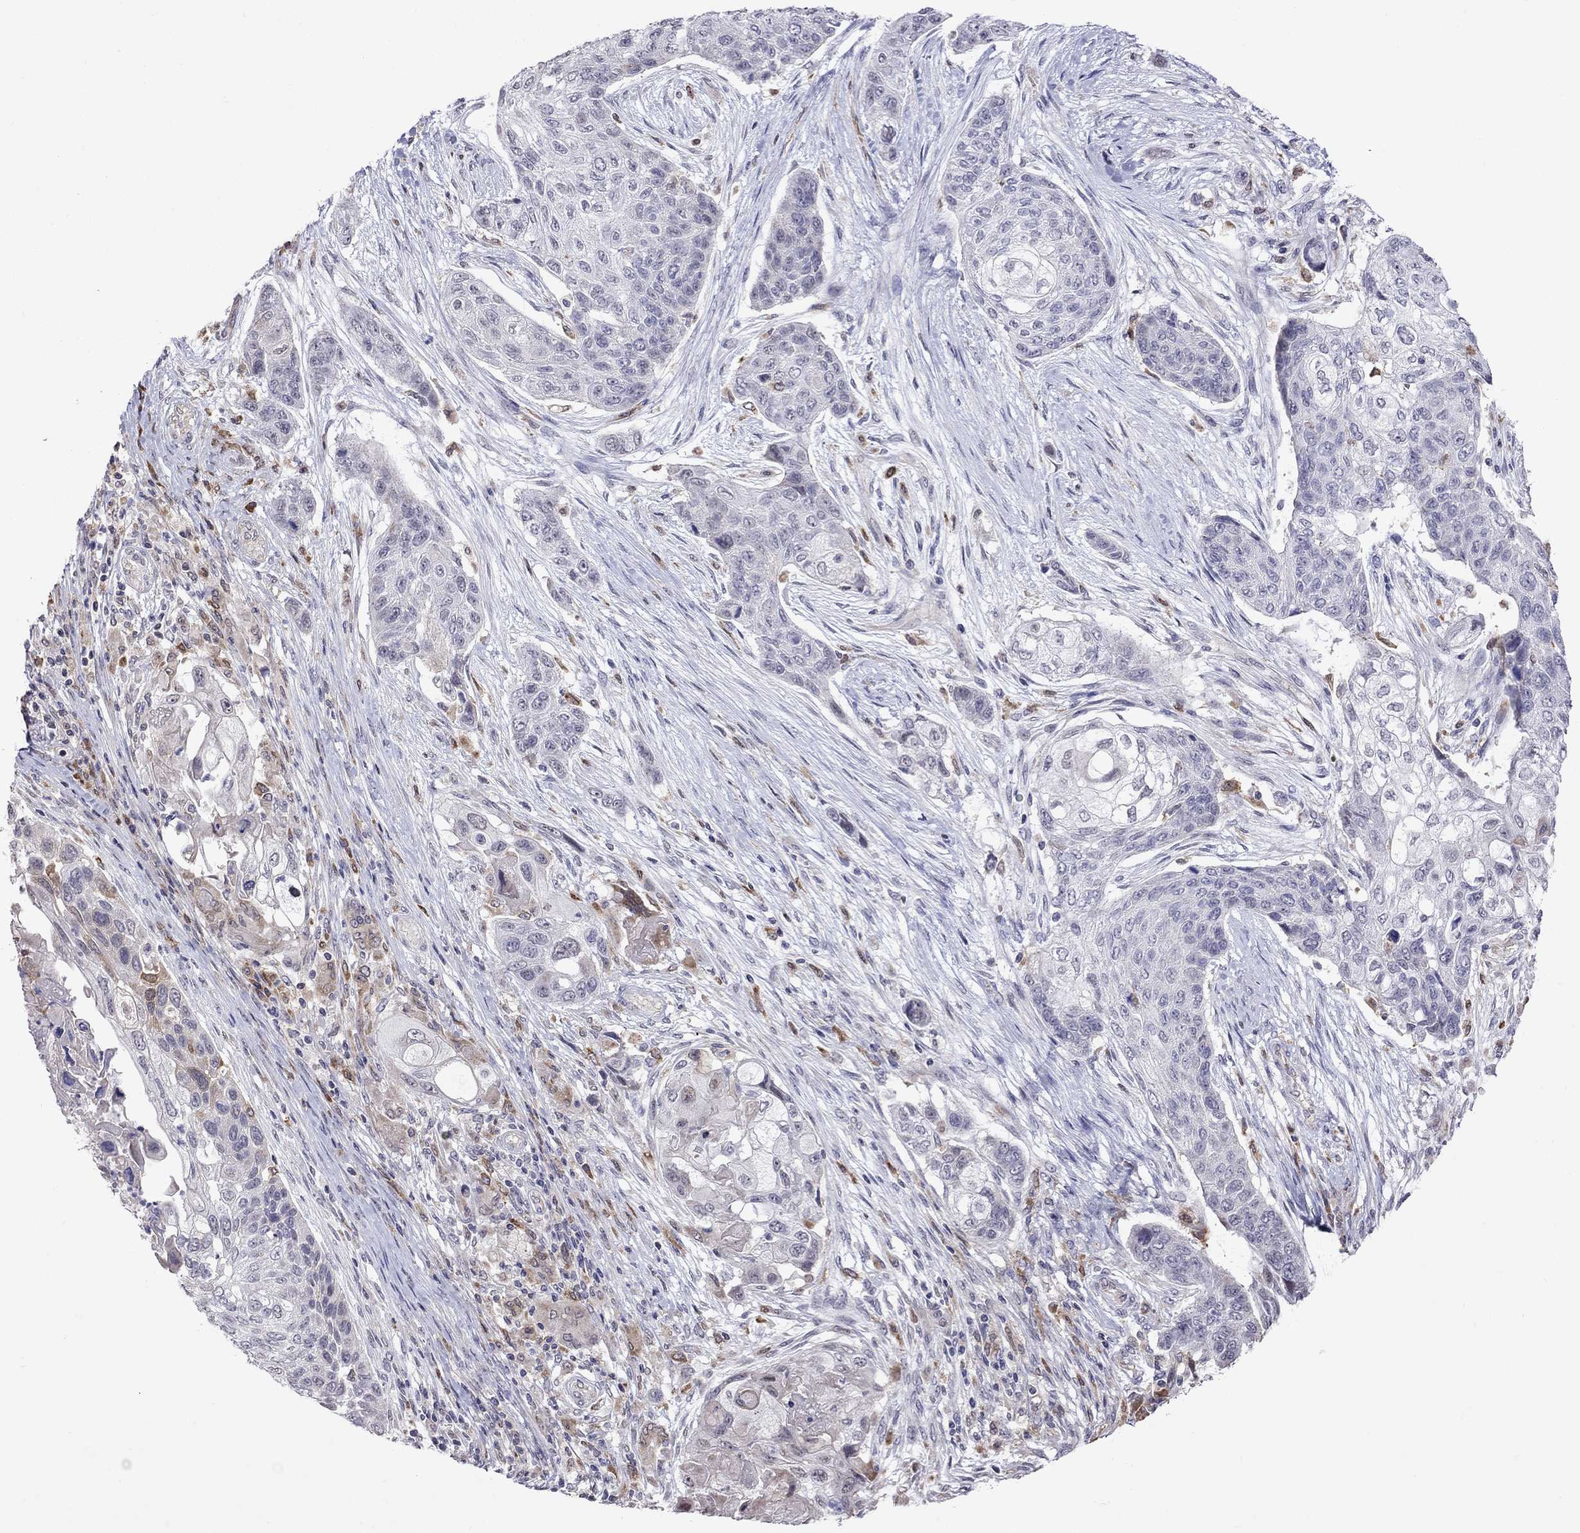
{"staining": {"intensity": "moderate", "quantity": "<25%", "location": "cytoplasmic/membranous"}, "tissue": "lung cancer", "cell_type": "Tumor cells", "image_type": "cancer", "snomed": [{"axis": "morphology", "description": "Squamous cell carcinoma, NOS"}, {"axis": "topography", "description": "Lung"}], "caption": "Moderate cytoplasmic/membranous protein staining is present in approximately <25% of tumor cells in lung squamous cell carcinoma. The protein is stained brown, and the nuclei are stained in blue (DAB (3,3'-diaminobenzidine) IHC with brightfield microscopy, high magnification).", "gene": "ADAM28", "patient": {"sex": "male", "age": 69}}